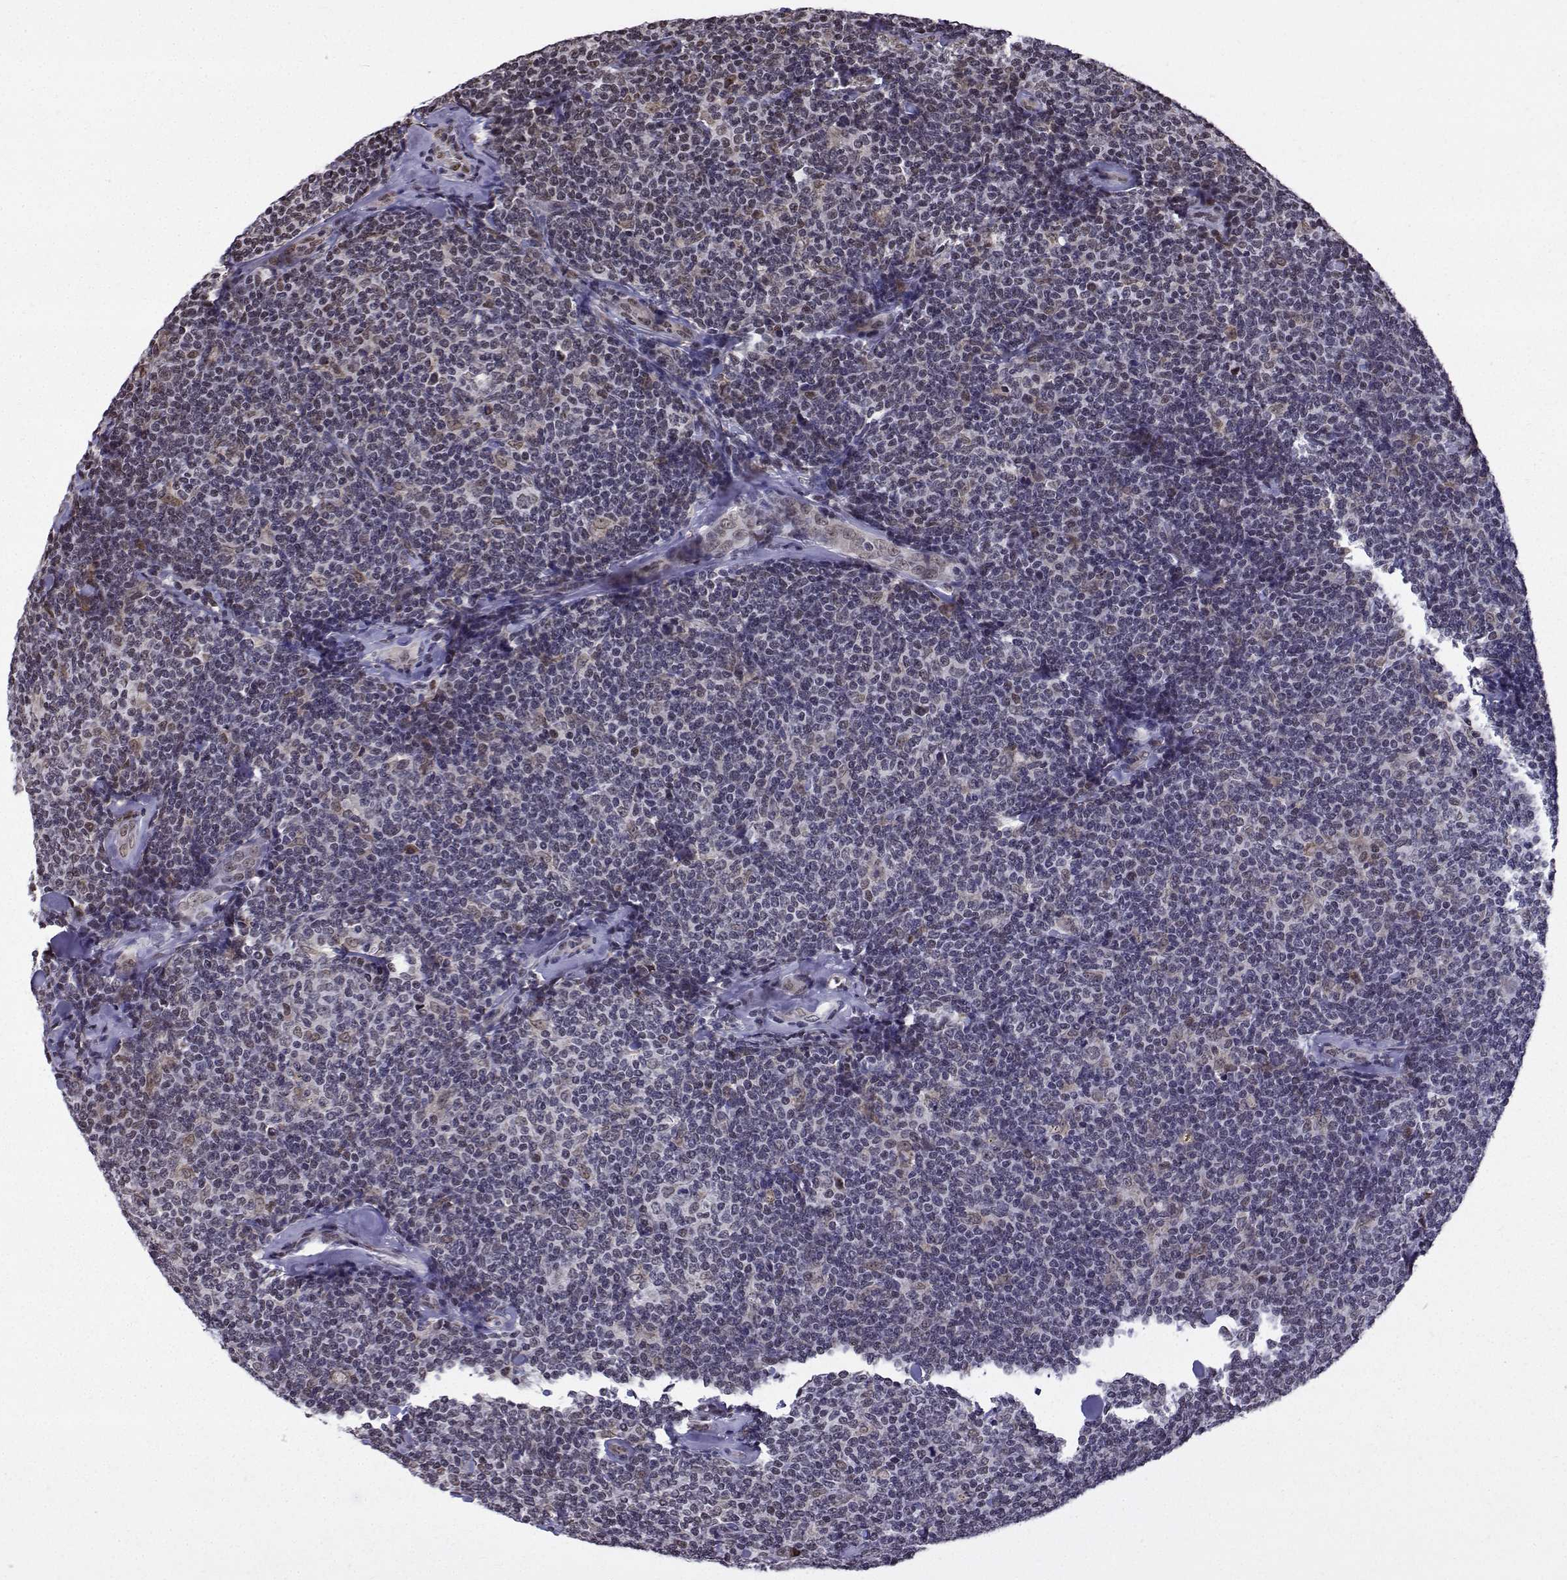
{"staining": {"intensity": "negative", "quantity": "none", "location": "none"}, "tissue": "lymphoma", "cell_type": "Tumor cells", "image_type": "cancer", "snomed": [{"axis": "morphology", "description": "Malignant lymphoma, non-Hodgkin's type, Low grade"}, {"axis": "topography", "description": "Lymph node"}], "caption": "This is a image of immunohistochemistry staining of malignant lymphoma, non-Hodgkin's type (low-grade), which shows no expression in tumor cells. Nuclei are stained in blue.", "gene": "EZH1", "patient": {"sex": "female", "age": 56}}